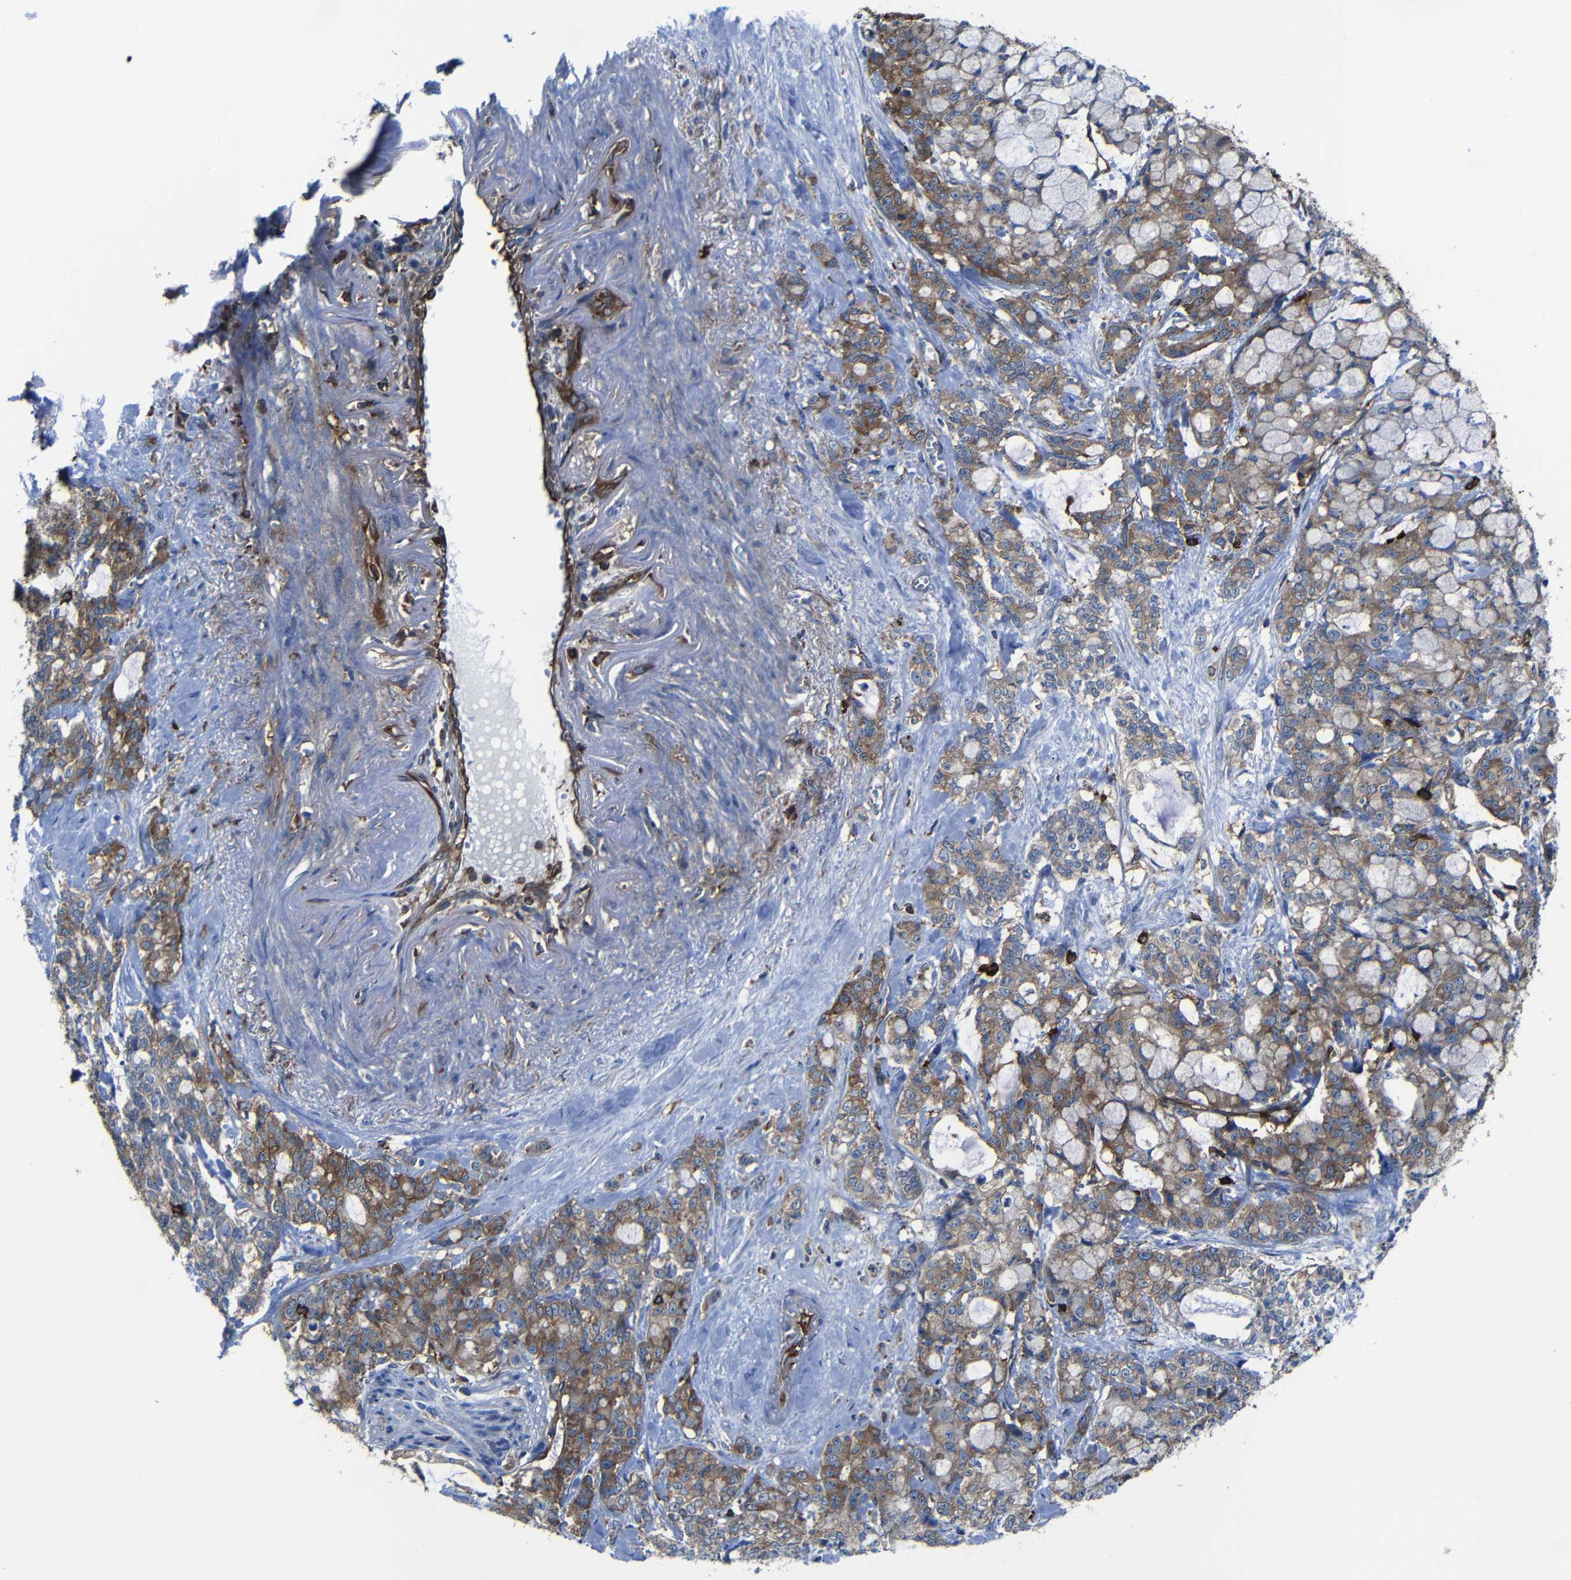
{"staining": {"intensity": "moderate", "quantity": ">75%", "location": "cytoplasmic/membranous"}, "tissue": "pancreatic cancer", "cell_type": "Tumor cells", "image_type": "cancer", "snomed": [{"axis": "morphology", "description": "Adenocarcinoma, NOS"}, {"axis": "topography", "description": "Pancreas"}], "caption": "High-magnification brightfield microscopy of adenocarcinoma (pancreatic) stained with DAB (brown) and counterstained with hematoxylin (blue). tumor cells exhibit moderate cytoplasmic/membranous staining is seen in about>75% of cells.", "gene": "ARHGEF1", "patient": {"sex": "female", "age": 73}}